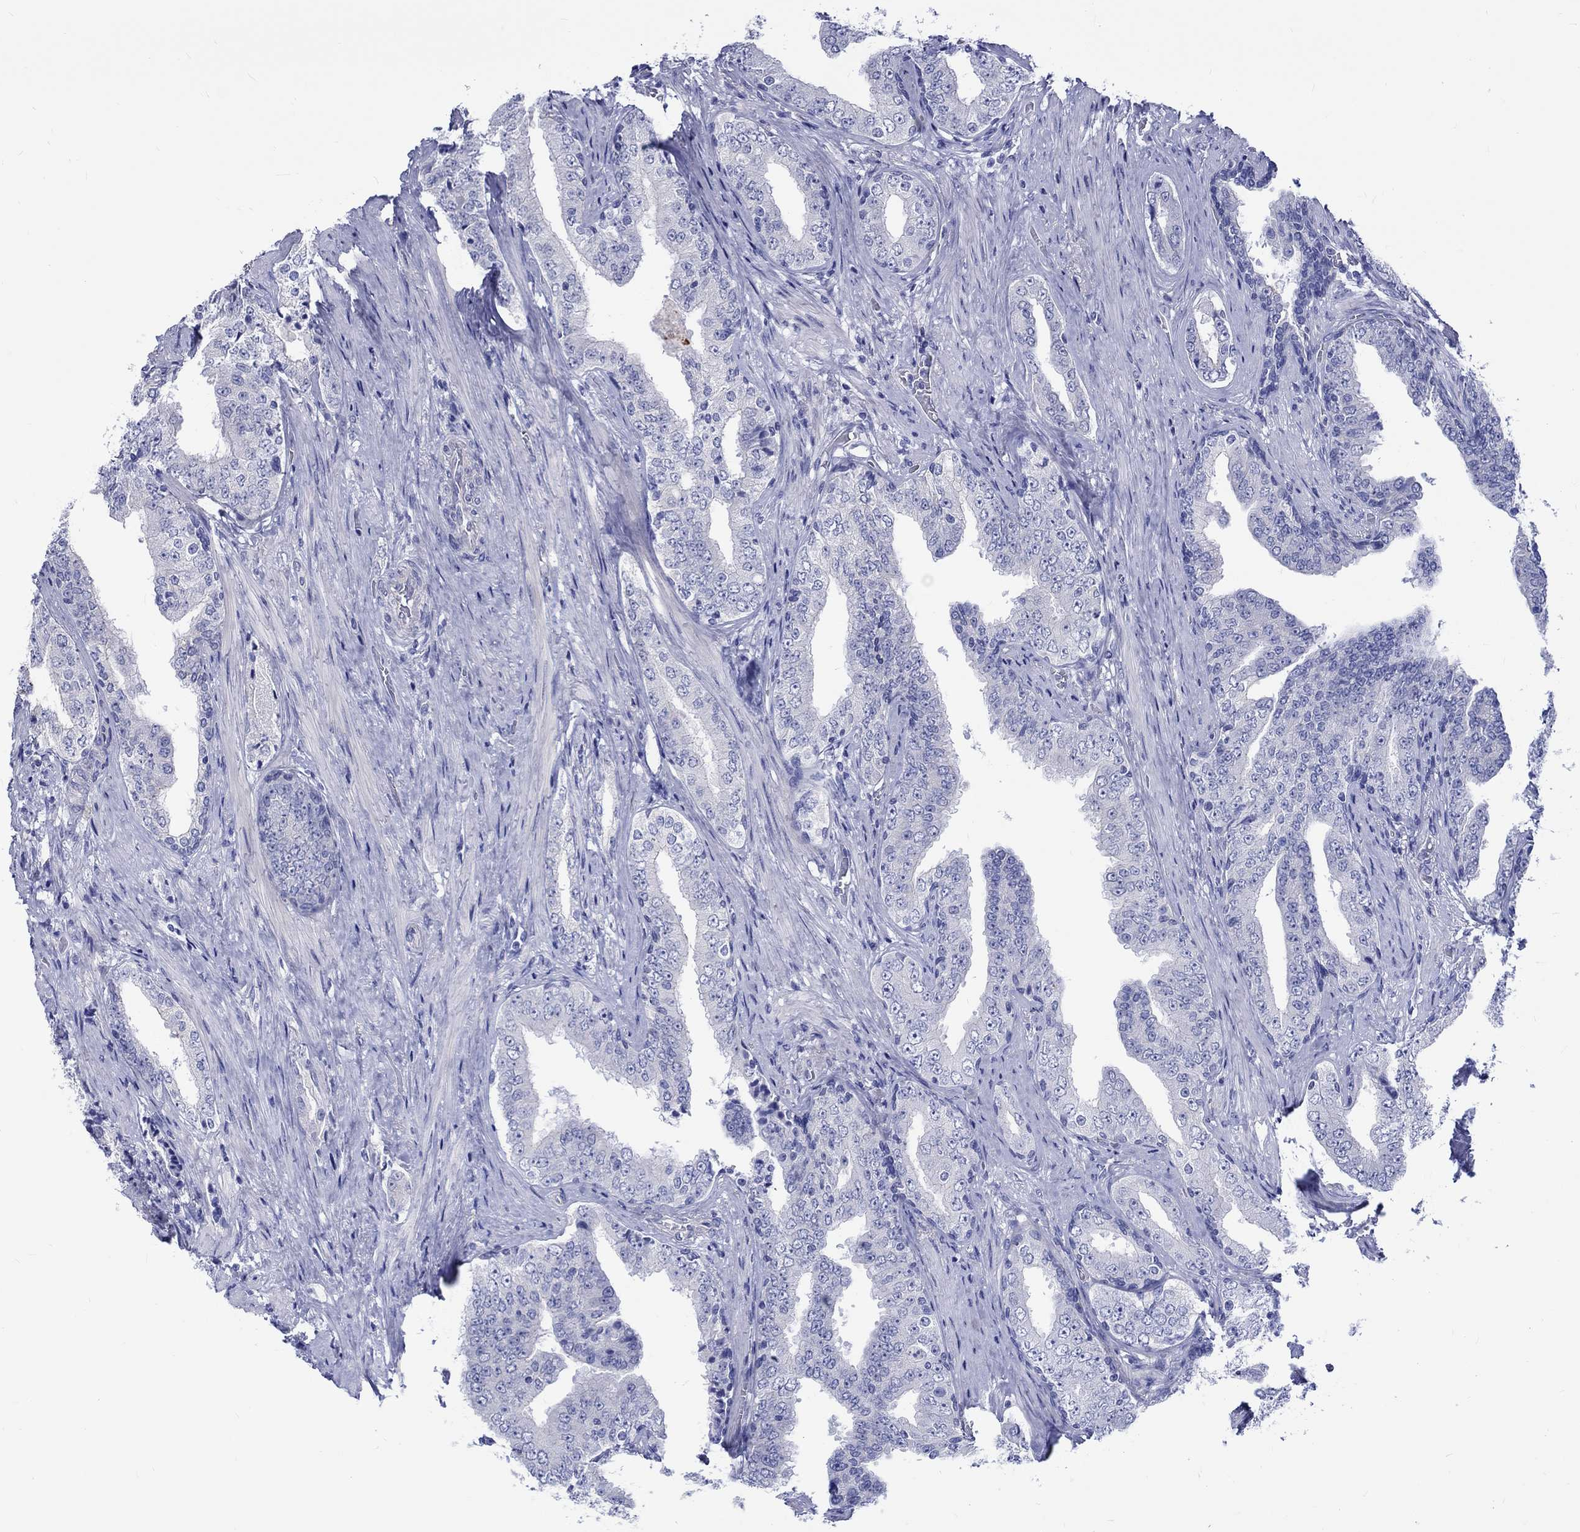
{"staining": {"intensity": "negative", "quantity": "none", "location": "none"}, "tissue": "prostate cancer", "cell_type": "Tumor cells", "image_type": "cancer", "snomed": [{"axis": "morphology", "description": "Adenocarcinoma, Low grade"}, {"axis": "topography", "description": "Prostate and seminal vesicle, NOS"}], "caption": "Protein analysis of prostate cancer exhibits no significant staining in tumor cells. (Brightfield microscopy of DAB (3,3'-diaminobenzidine) immunohistochemistry (IHC) at high magnification).", "gene": "SH2D7", "patient": {"sex": "male", "age": 61}}